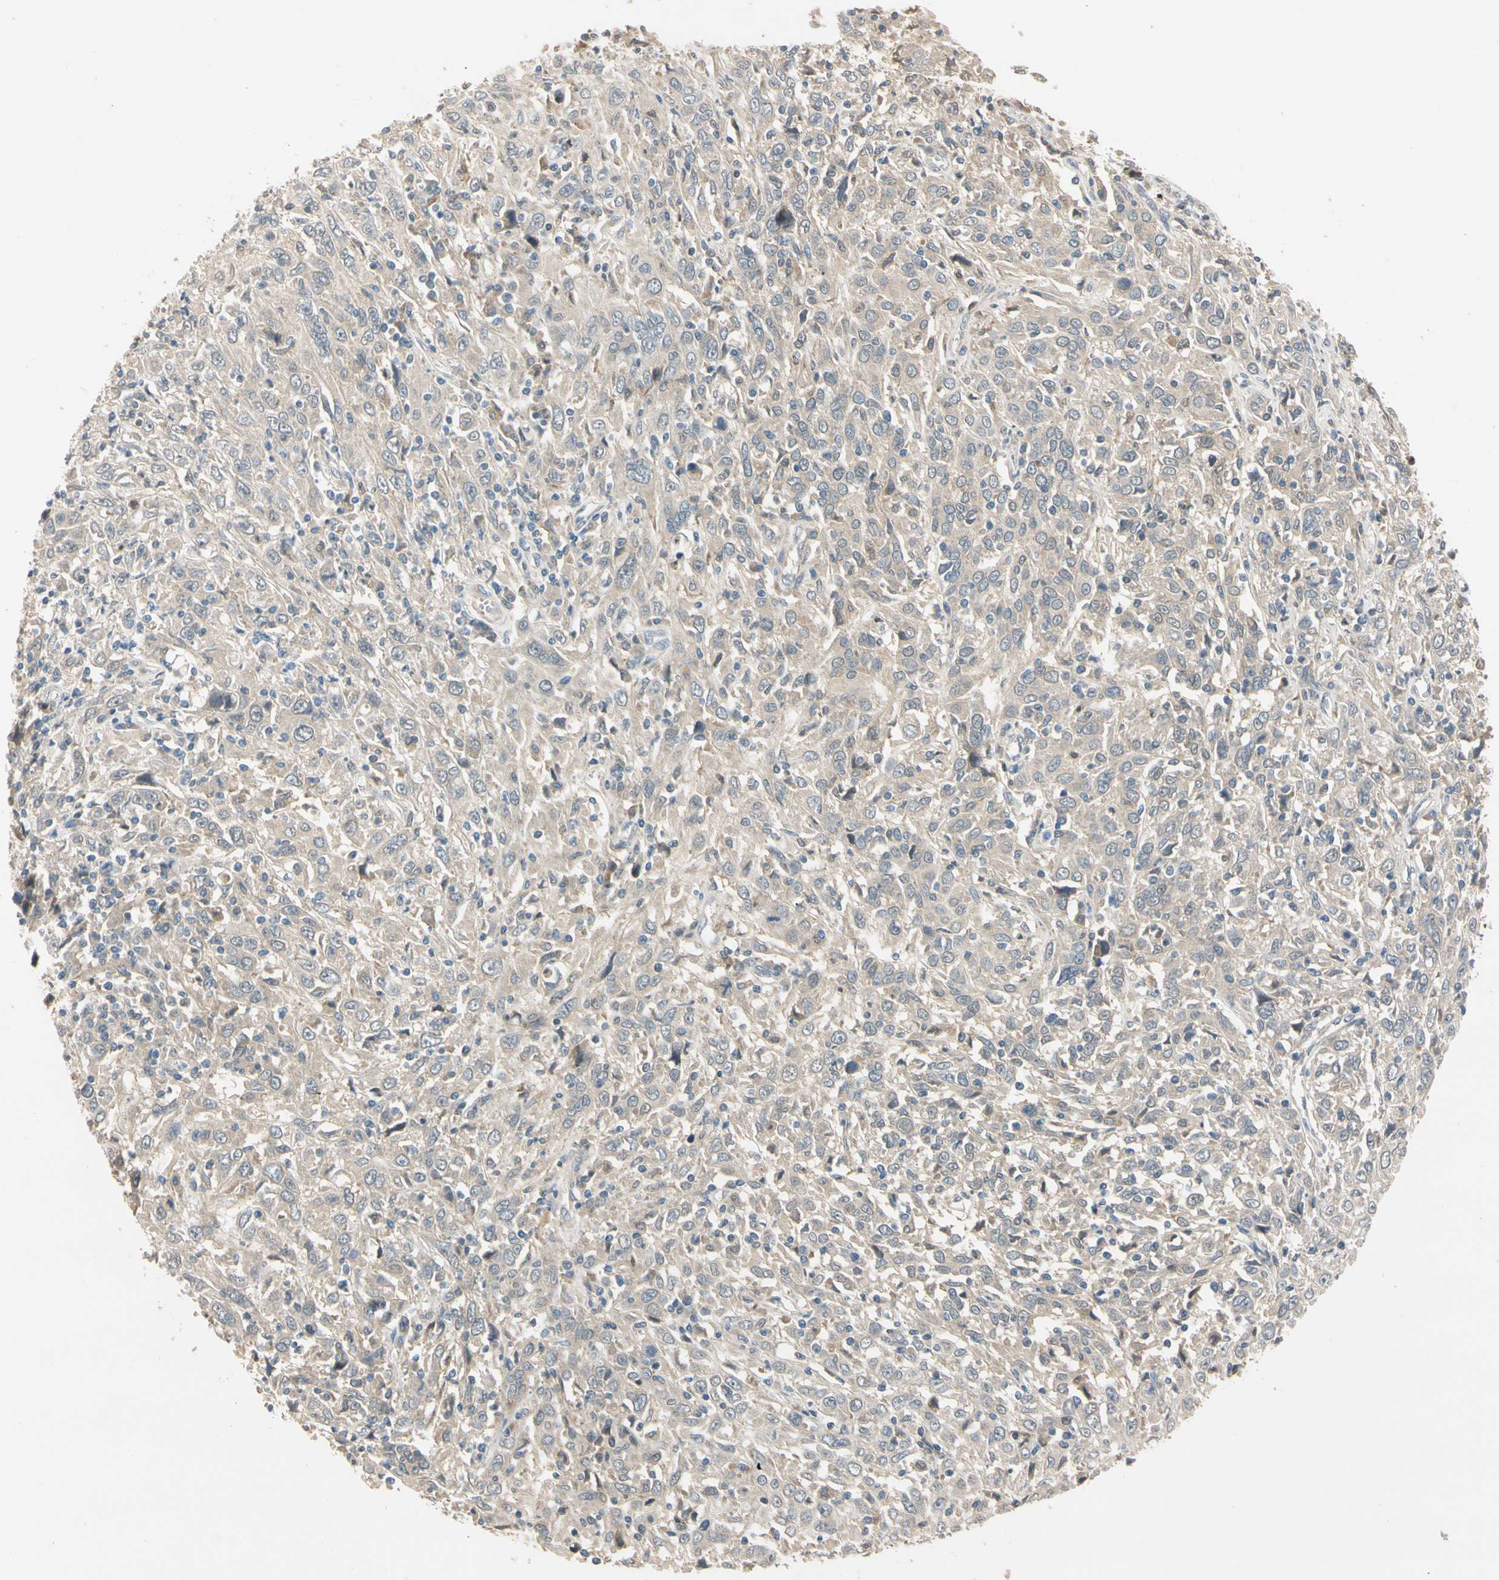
{"staining": {"intensity": "weak", "quantity": ">75%", "location": "cytoplasmic/membranous"}, "tissue": "cervical cancer", "cell_type": "Tumor cells", "image_type": "cancer", "snomed": [{"axis": "morphology", "description": "Squamous cell carcinoma, NOS"}, {"axis": "topography", "description": "Cervix"}], "caption": "High-power microscopy captured an immunohistochemistry (IHC) photomicrograph of cervical cancer, revealing weak cytoplasmic/membranous staining in about >75% of tumor cells.", "gene": "RIOX2", "patient": {"sex": "female", "age": 46}}